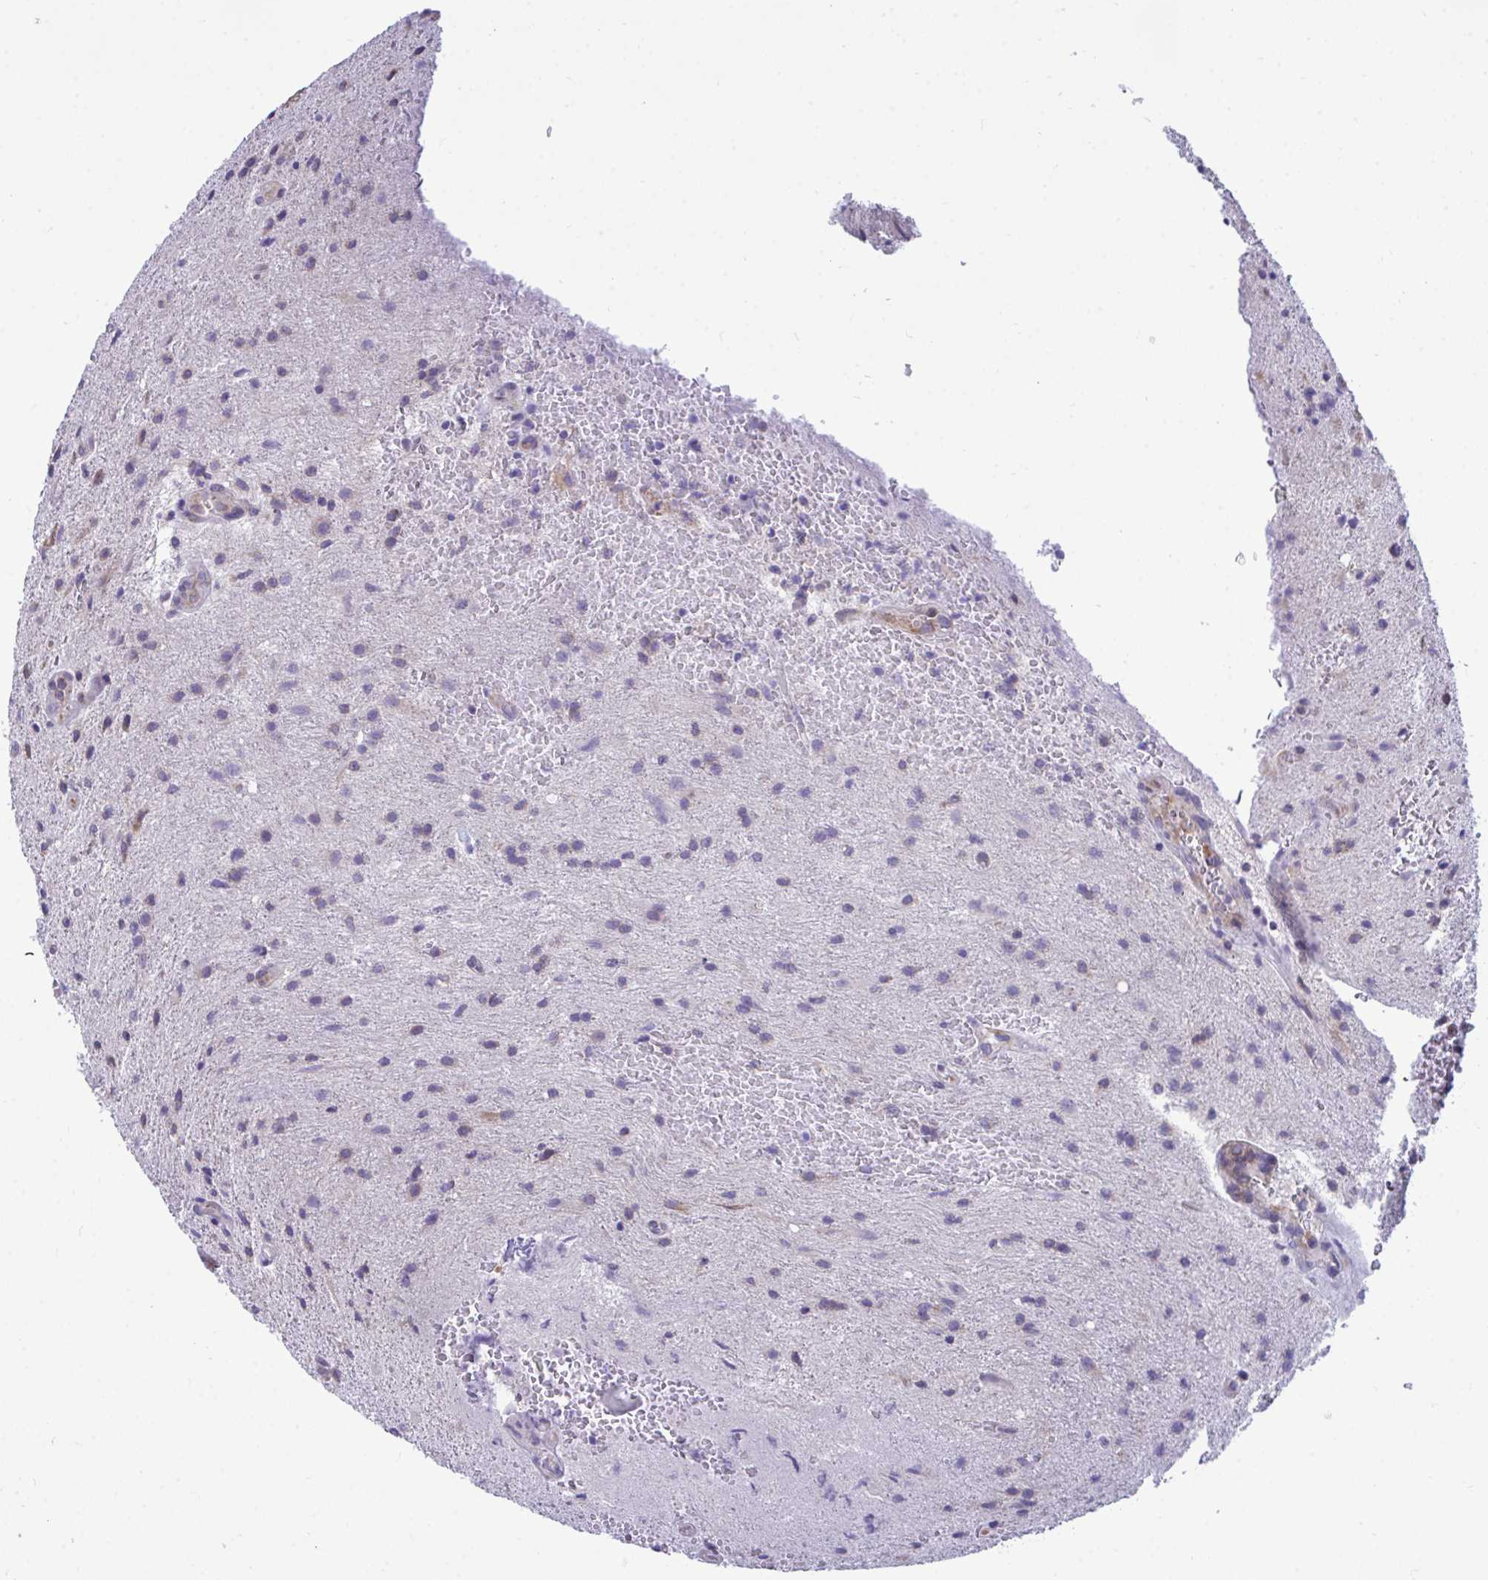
{"staining": {"intensity": "negative", "quantity": "none", "location": "none"}, "tissue": "glioma", "cell_type": "Tumor cells", "image_type": "cancer", "snomed": [{"axis": "morphology", "description": "Glioma, malignant, High grade"}, {"axis": "topography", "description": "Brain"}], "caption": "Tumor cells show no significant protein positivity in glioma. Brightfield microscopy of immunohistochemistry stained with DAB (brown) and hematoxylin (blue), captured at high magnification.", "gene": "PIGK", "patient": {"sex": "male", "age": 67}}